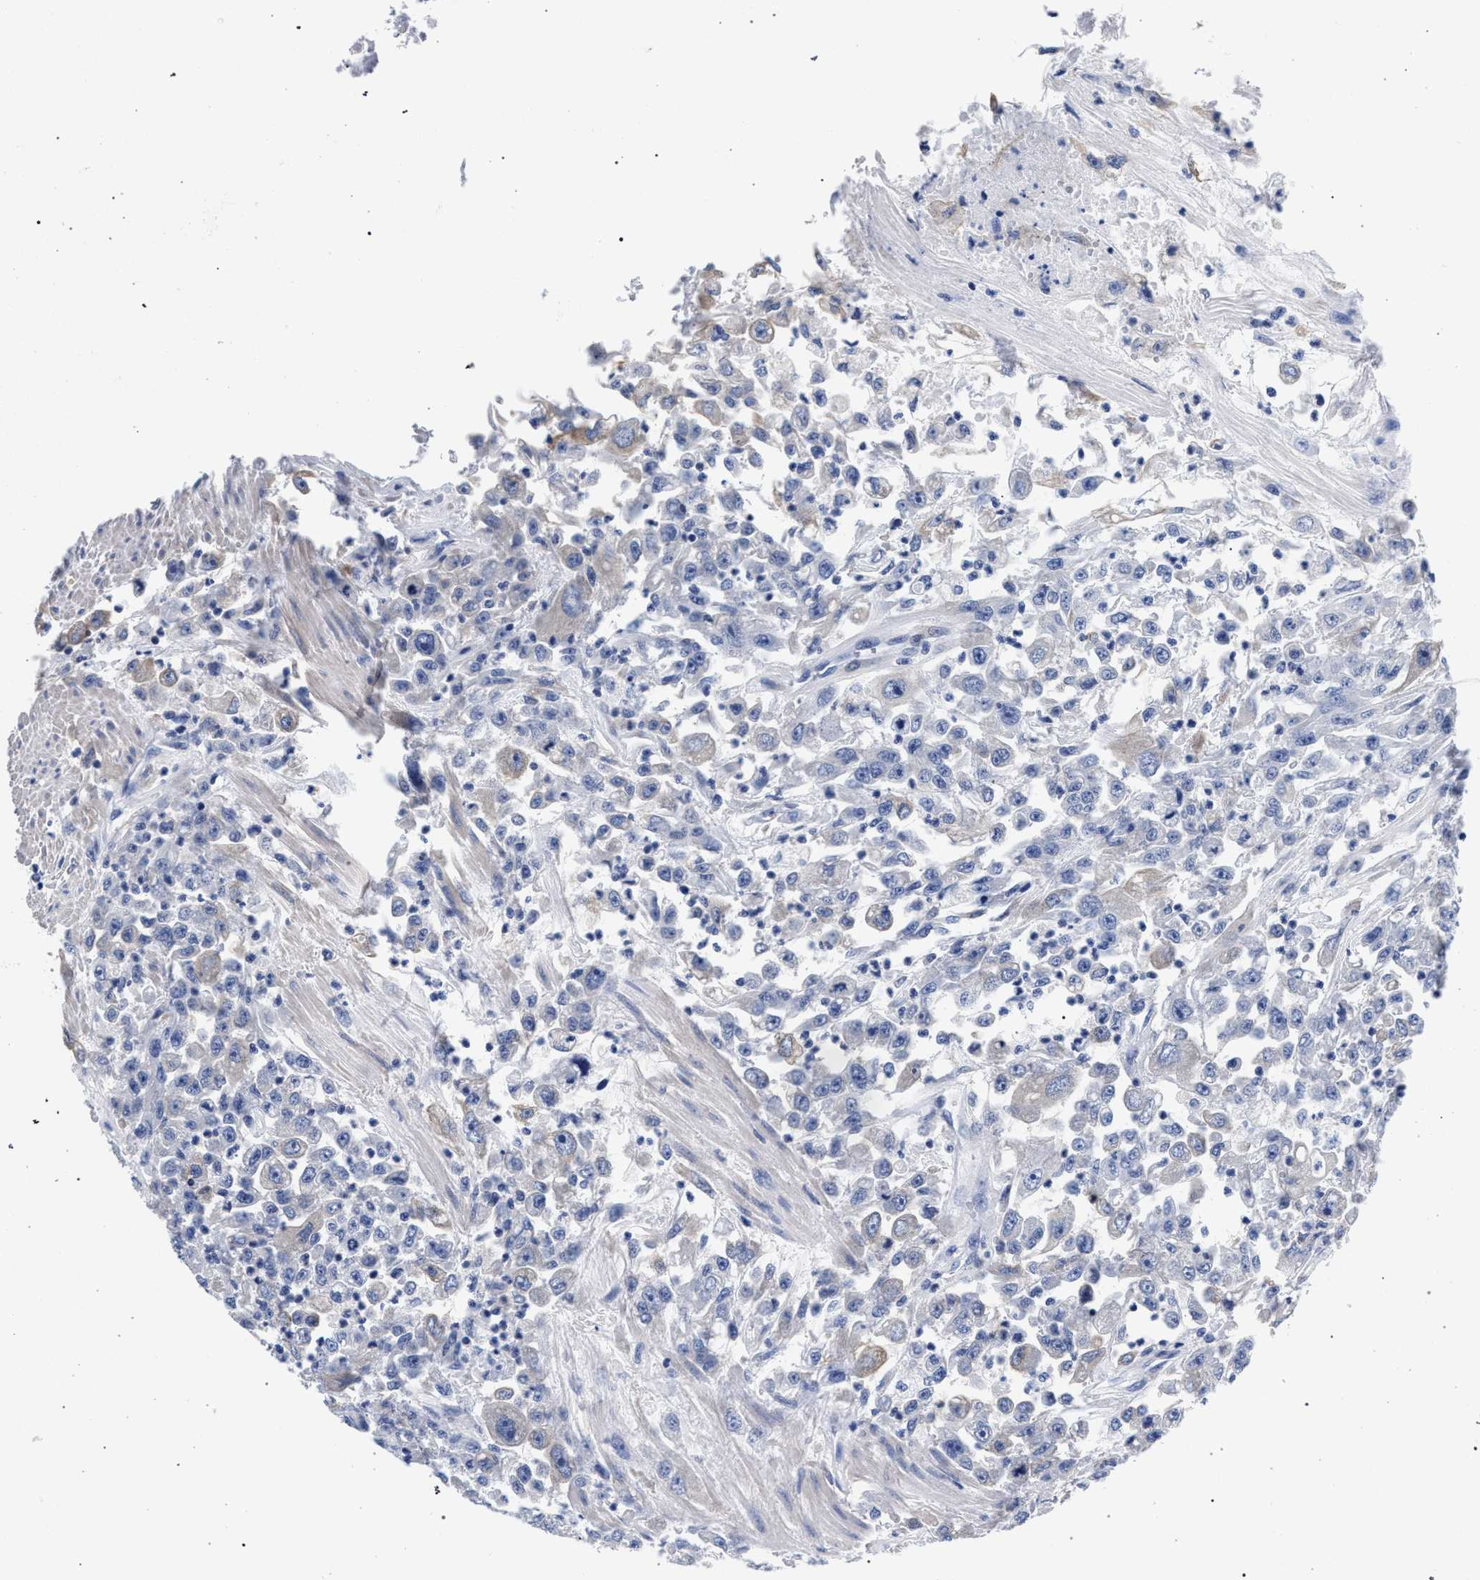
{"staining": {"intensity": "negative", "quantity": "none", "location": "none"}, "tissue": "urothelial cancer", "cell_type": "Tumor cells", "image_type": "cancer", "snomed": [{"axis": "morphology", "description": "Urothelial carcinoma, High grade"}, {"axis": "topography", "description": "Urinary bladder"}], "caption": "The immunohistochemistry micrograph has no significant expression in tumor cells of urothelial cancer tissue.", "gene": "AKAP4", "patient": {"sex": "male", "age": 46}}